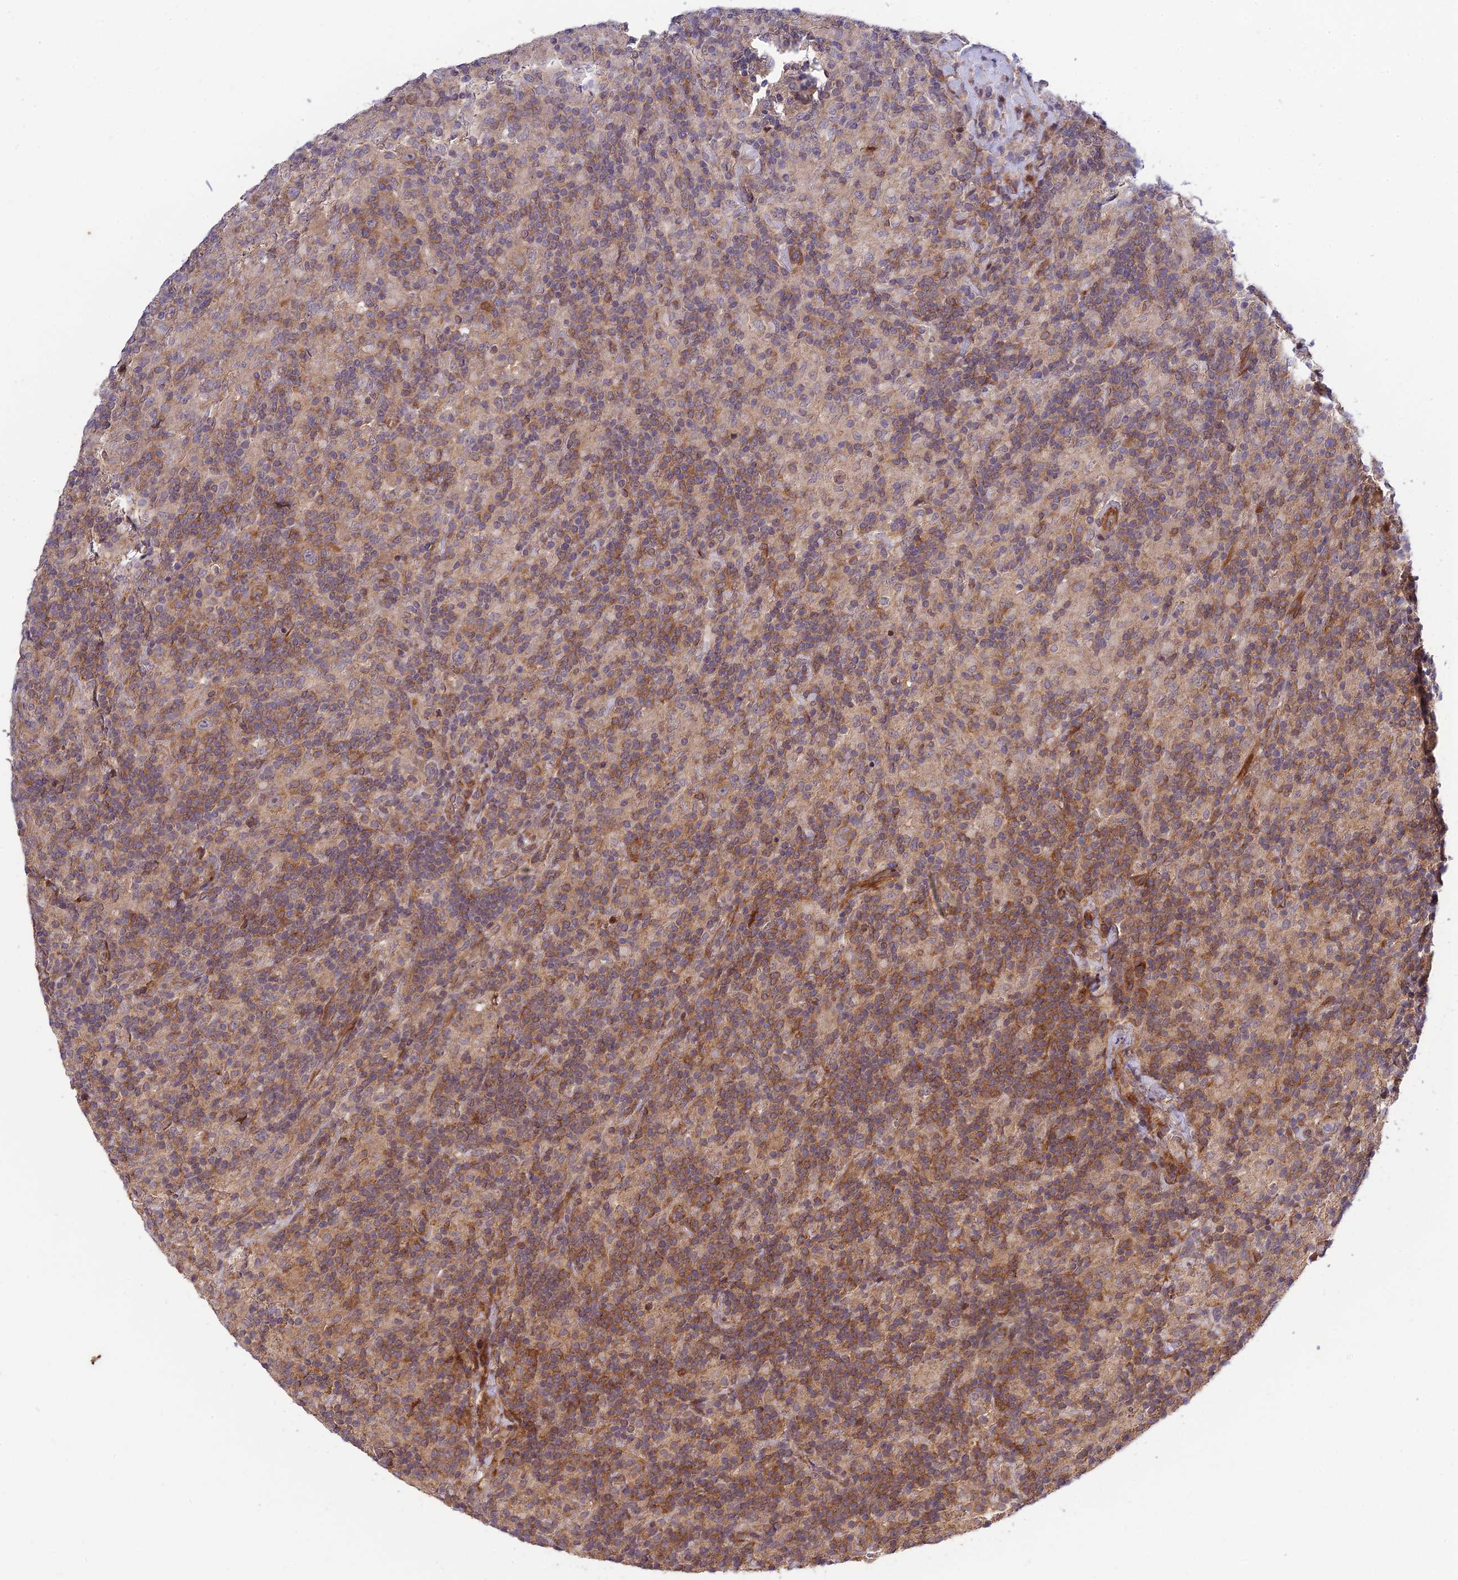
{"staining": {"intensity": "weak", "quantity": "25%-75%", "location": "cytoplasmic/membranous"}, "tissue": "lymphoma", "cell_type": "Tumor cells", "image_type": "cancer", "snomed": [{"axis": "morphology", "description": "Hodgkin's disease, NOS"}, {"axis": "topography", "description": "Lymph node"}], "caption": "High-power microscopy captured an immunohistochemistry micrograph of lymphoma, revealing weak cytoplasmic/membranous positivity in about 25%-75% of tumor cells.", "gene": "PLEKHG2", "patient": {"sex": "male", "age": 70}}